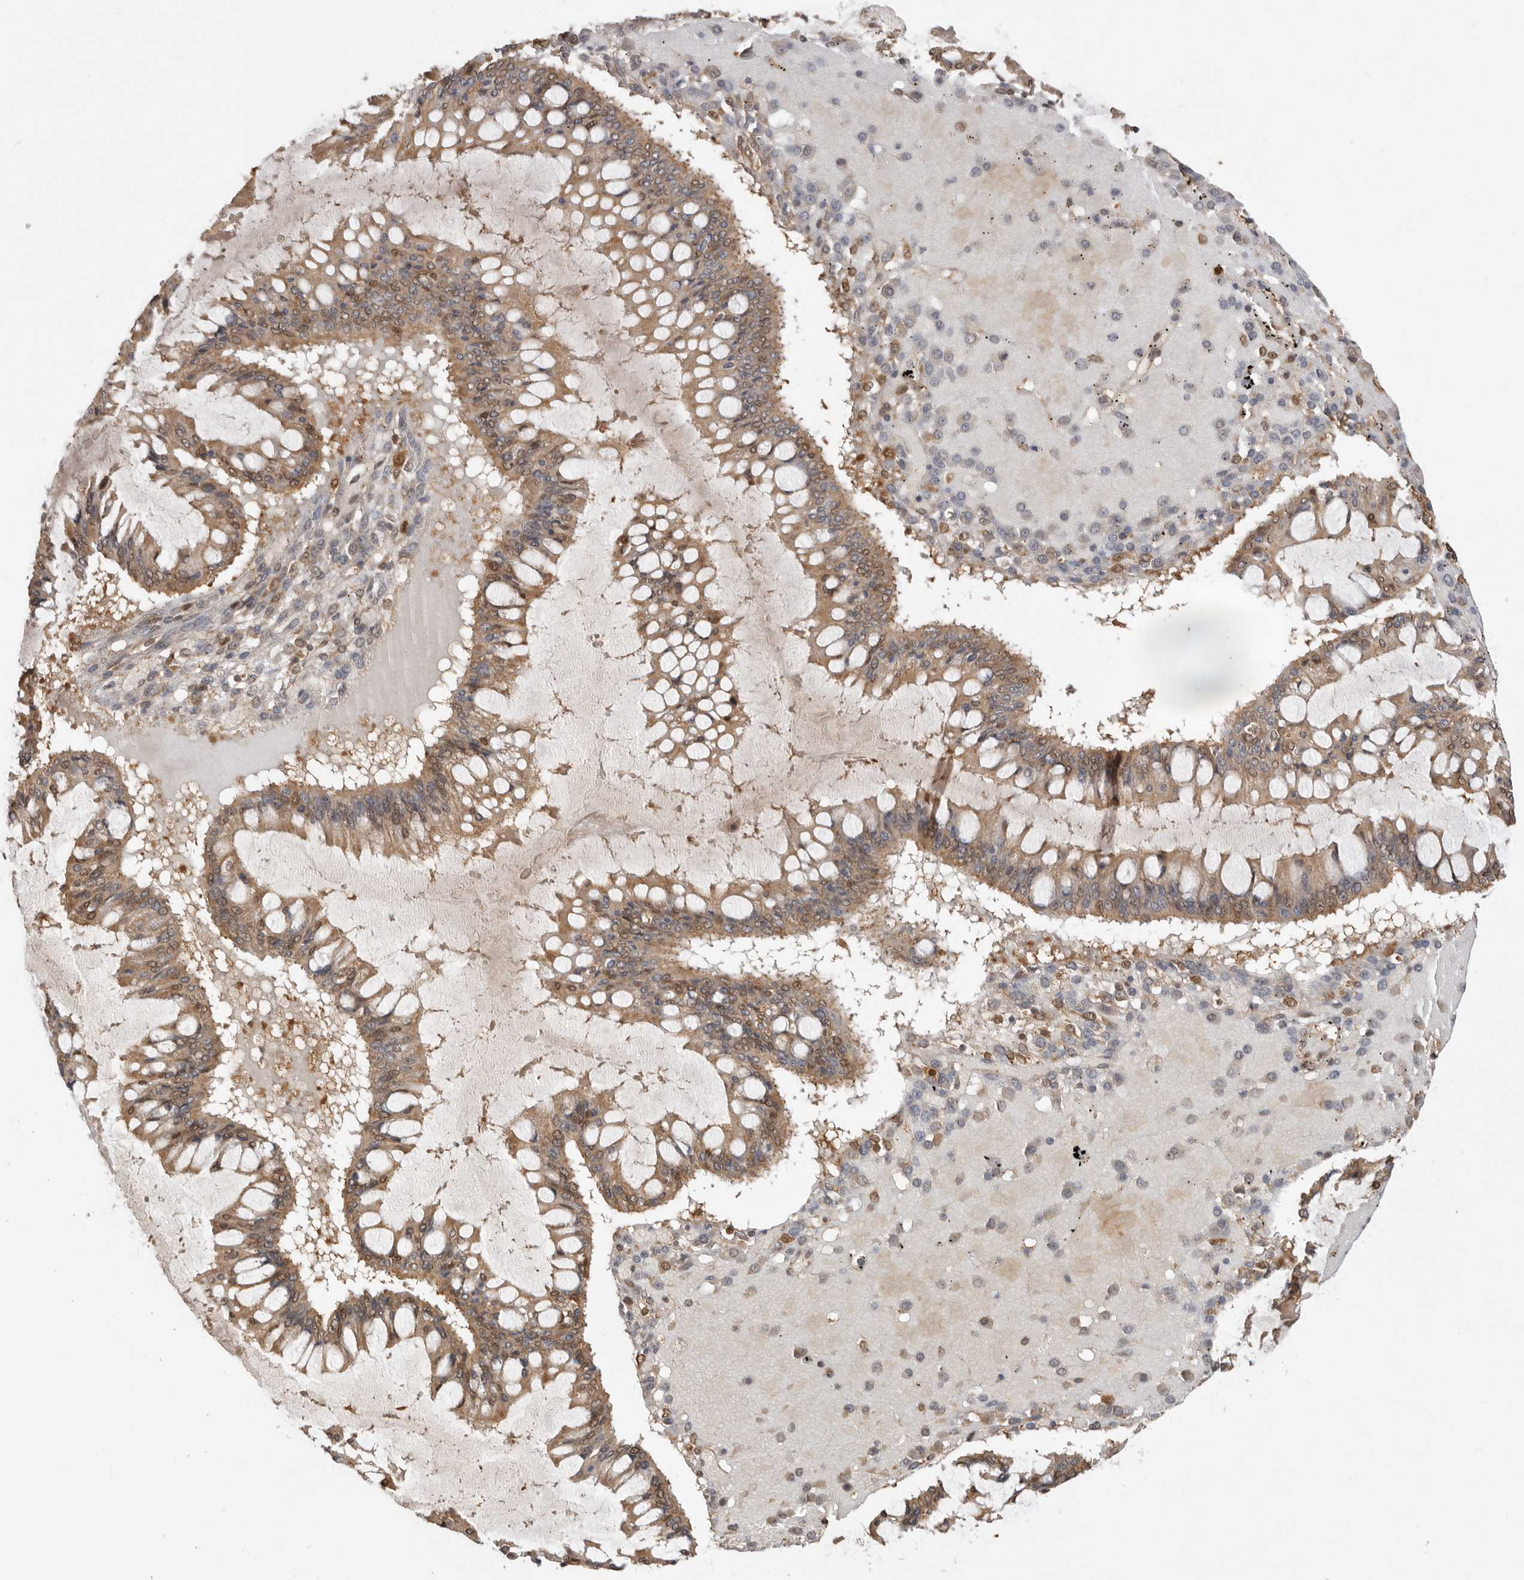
{"staining": {"intensity": "moderate", "quantity": ">75%", "location": "cytoplasmic/membranous,nuclear"}, "tissue": "ovarian cancer", "cell_type": "Tumor cells", "image_type": "cancer", "snomed": [{"axis": "morphology", "description": "Cystadenocarcinoma, mucinous, NOS"}, {"axis": "topography", "description": "Ovary"}], "caption": "Immunohistochemistry (IHC) histopathology image of neoplastic tissue: ovarian mucinous cystadenocarcinoma stained using immunohistochemistry (IHC) reveals medium levels of moderate protein expression localized specifically in the cytoplasmic/membranous and nuclear of tumor cells, appearing as a cytoplasmic/membranous and nuclear brown color.", "gene": "ADPRS", "patient": {"sex": "female", "age": 73}}